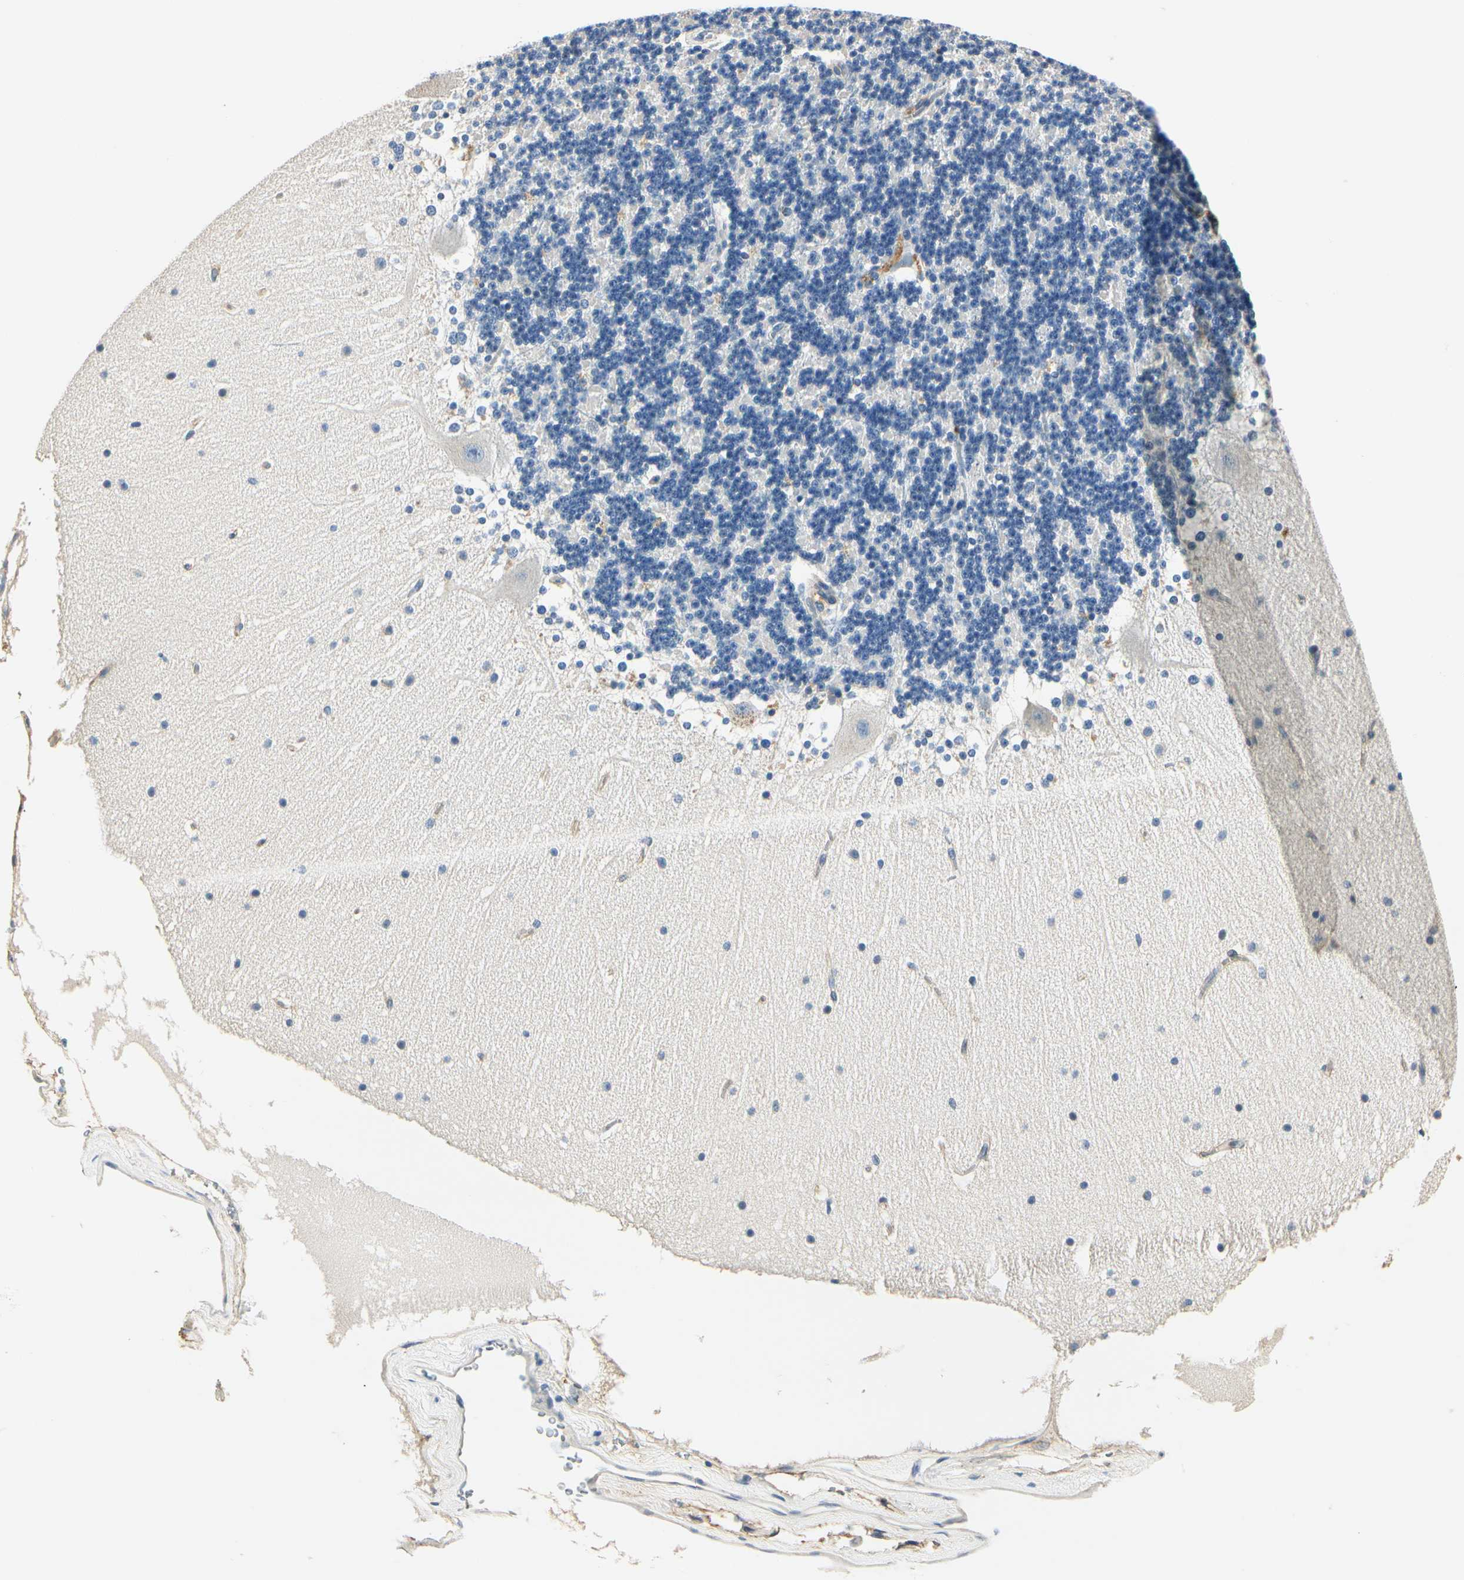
{"staining": {"intensity": "negative", "quantity": "none", "location": "none"}, "tissue": "cerebellum", "cell_type": "Cells in granular layer", "image_type": "normal", "snomed": [{"axis": "morphology", "description": "Normal tissue, NOS"}, {"axis": "topography", "description": "Cerebellum"}], "caption": "The micrograph shows no significant expression in cells in granular layer of cerebellum.", "gene": "TGFBR3", "patient": {"sex": "female", "age": 19}}